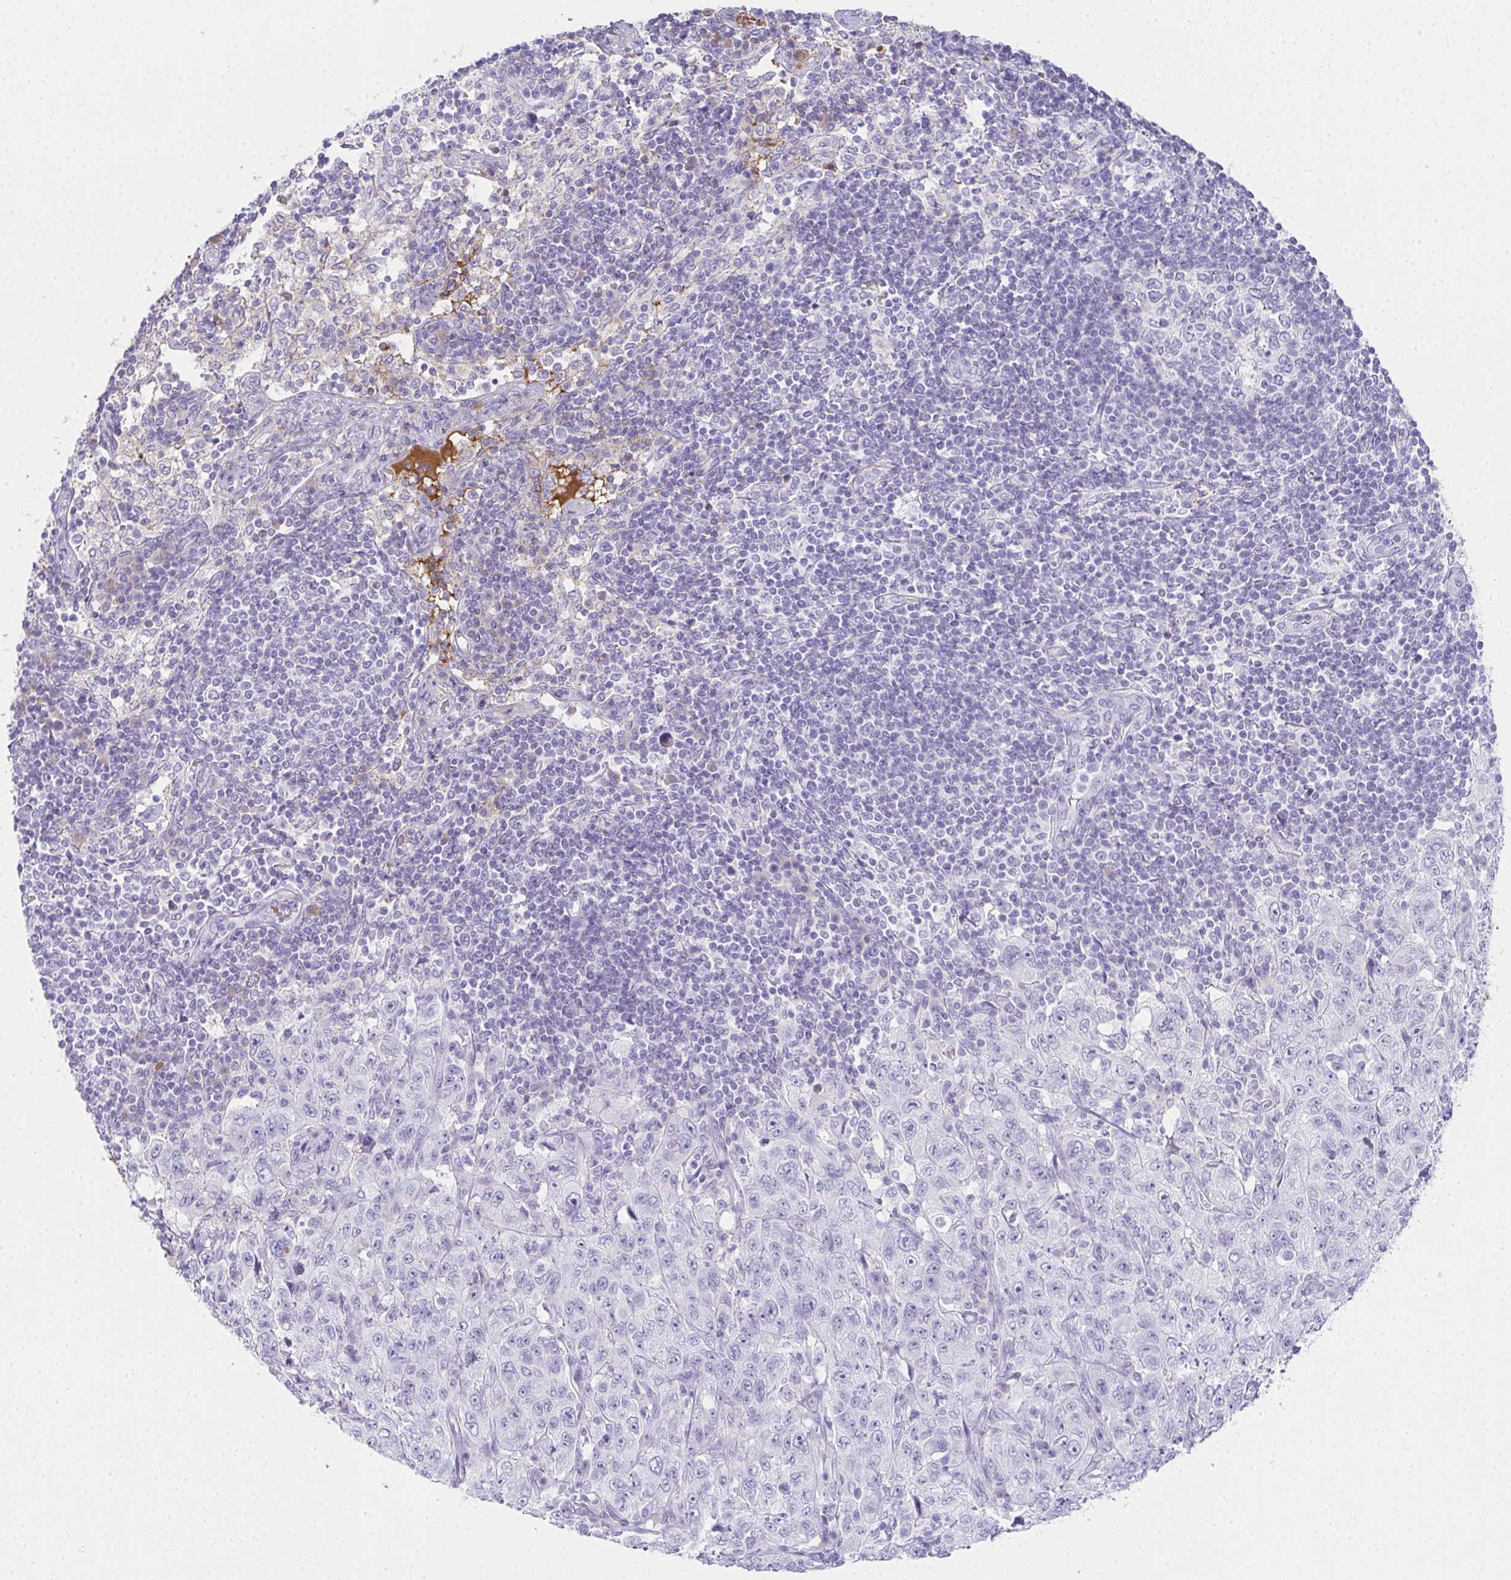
{"staining": {"intensity": "negative", "quantity": "none", "location": "none"}, "tissue": "pancreatic cancer", "cell_type": "Tumor cells", "image_type": "cancer", "snomed": [{"axis": "morphology", "description": "Adenocarcinoma, NOS"}, {"axis": "topography", "description": "Pancreas"}], "caption": "The histopathology image demonstrates no significant staining in tumor cells of pancreatic cancer (adenocarcinoma).", "gene": "ZSWIM3", "patient": {"sex": "male", "age": 68}}